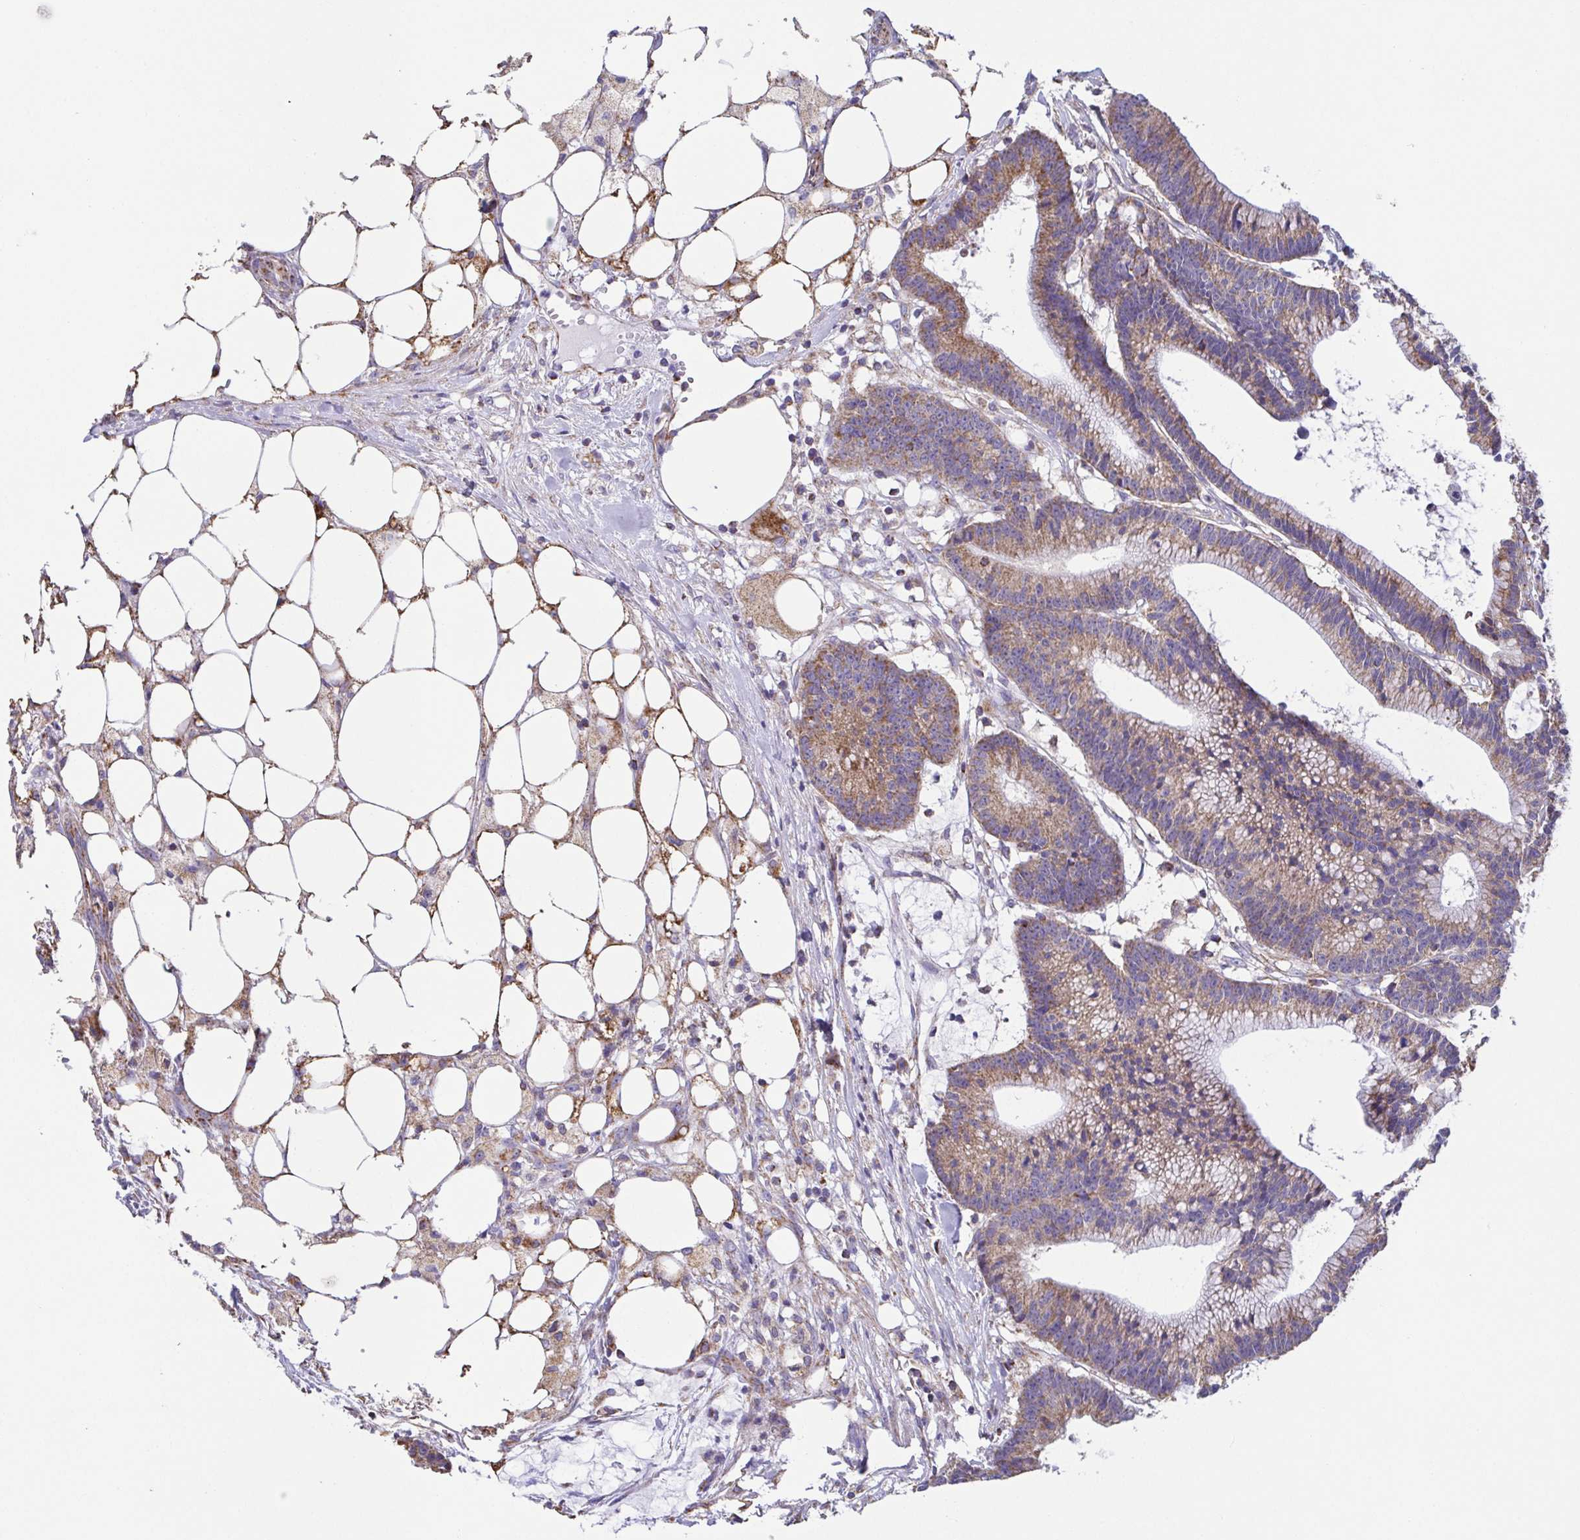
{"staining": {"intensity": "moderate", "quantity": ">75%", "location": "cytoplasmic/membranous"}, "tissue": "colorectal cancer", "cell_type": "Tumor cells", "image_type": "cancer", "snomed": [{"axis": "morphology", "description": "Adenocarcinoma, NOS"}, {"axis": "topography", "description": "Colon"}], "caption": "This photomicrograph reveals IHC staining of human adenocarcinoma (colorectal), with medium moderate cytoplasmic/membranous positivity in about >75% of tumor cells.", "gene": "GINM1", "patient": {"sex": "female", "age": 78}}